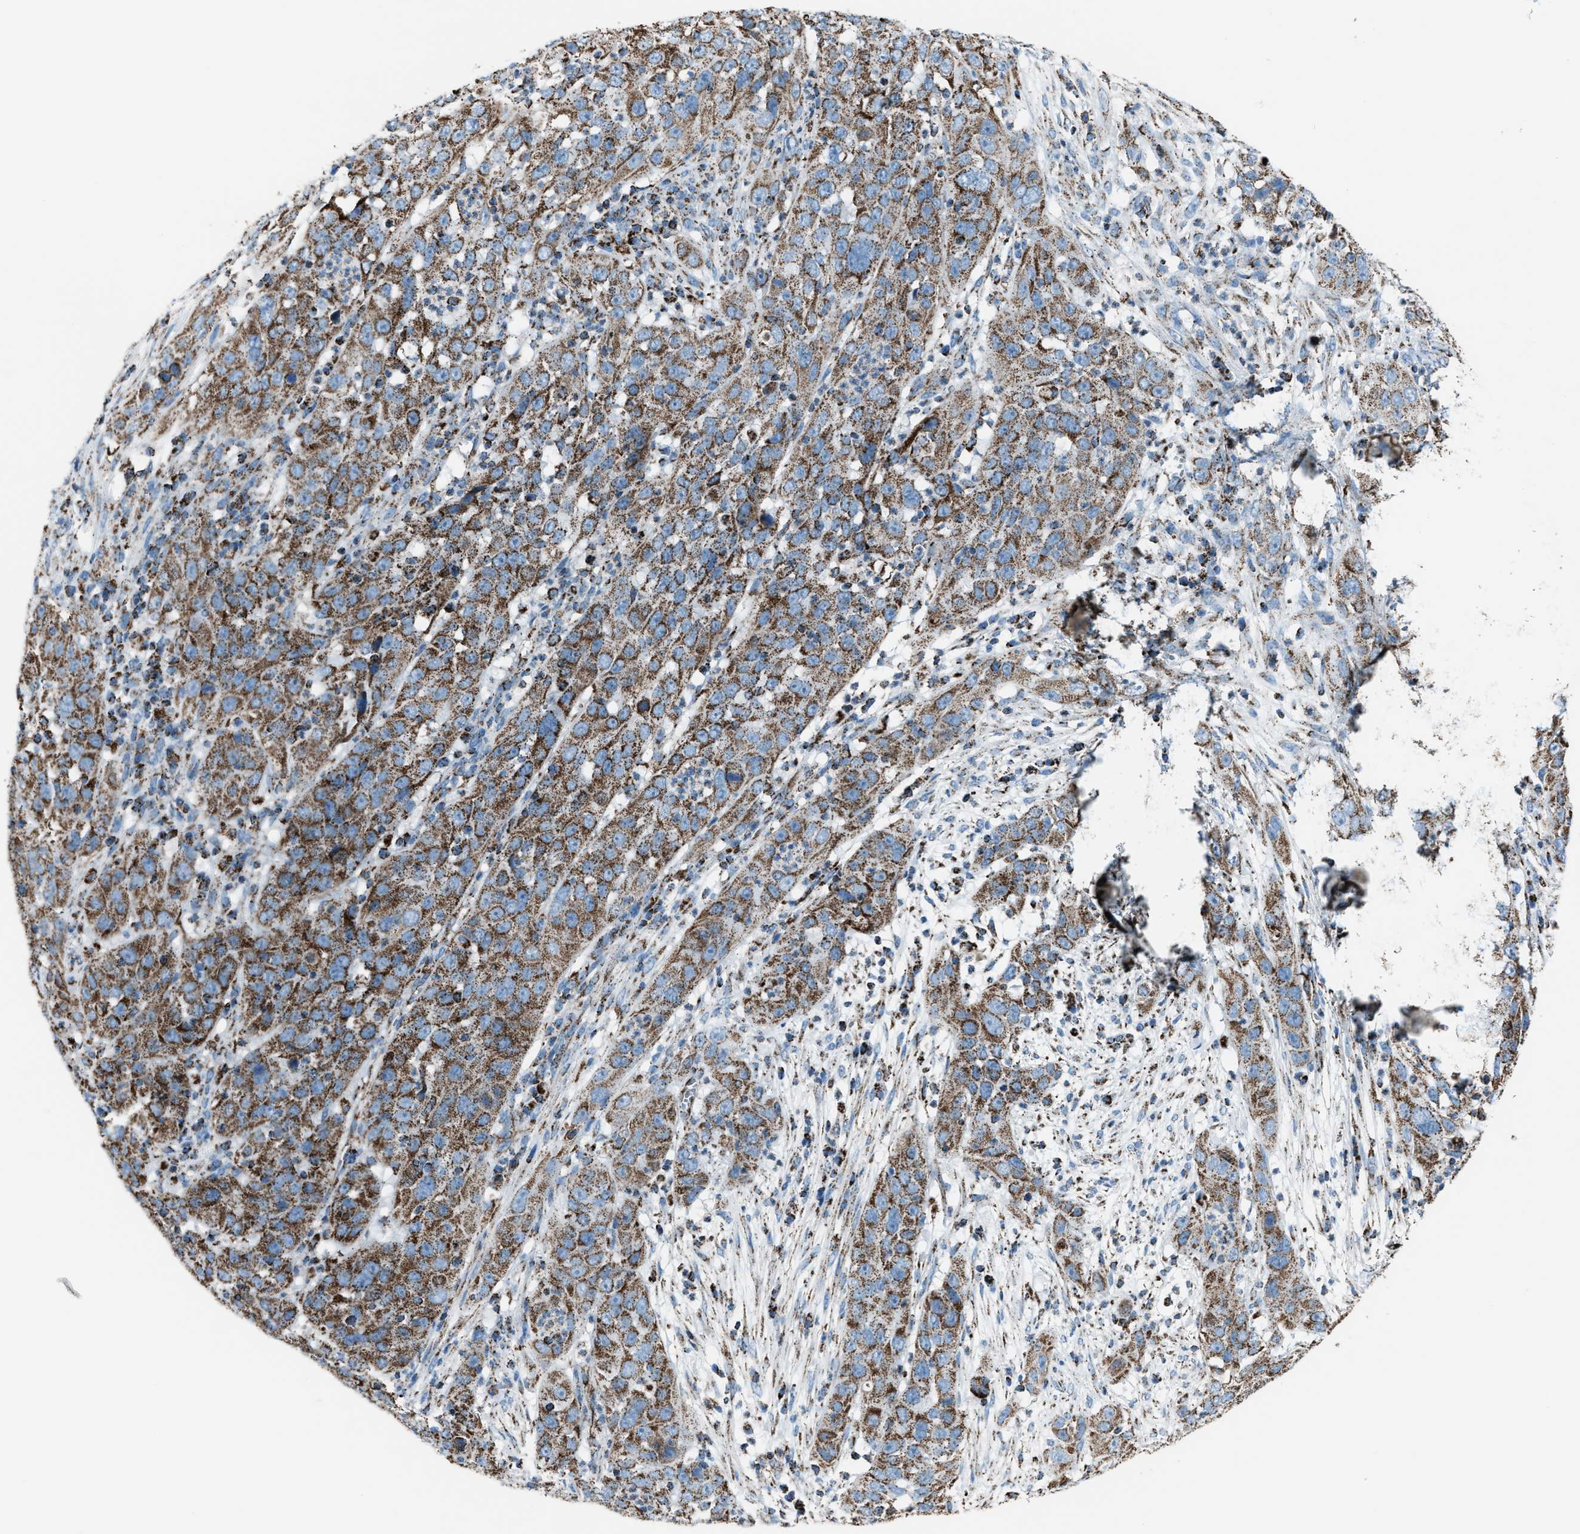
{"staining": {"intensity": "moderate", "quantity": ">75%", "location": "cytoplasmic/membranous"}, "tissue": "cervical cancer", "cell_type": "Tumor cells", "image_type": "cancer", "snomed": [{"axis": "morphology", "description": "Squamous cell carcinoma, NOS"}, {"axis": "topography", "description": "Cervix"}], "caption": "Protein analysis of cervical squamous cell carcinoma tissue exhibits moderate cytoplasmic/membranous expression in approximately >75% of tumor cells.", "gene": "MDH2", "patient": {"sex": "female", "age": 32}}